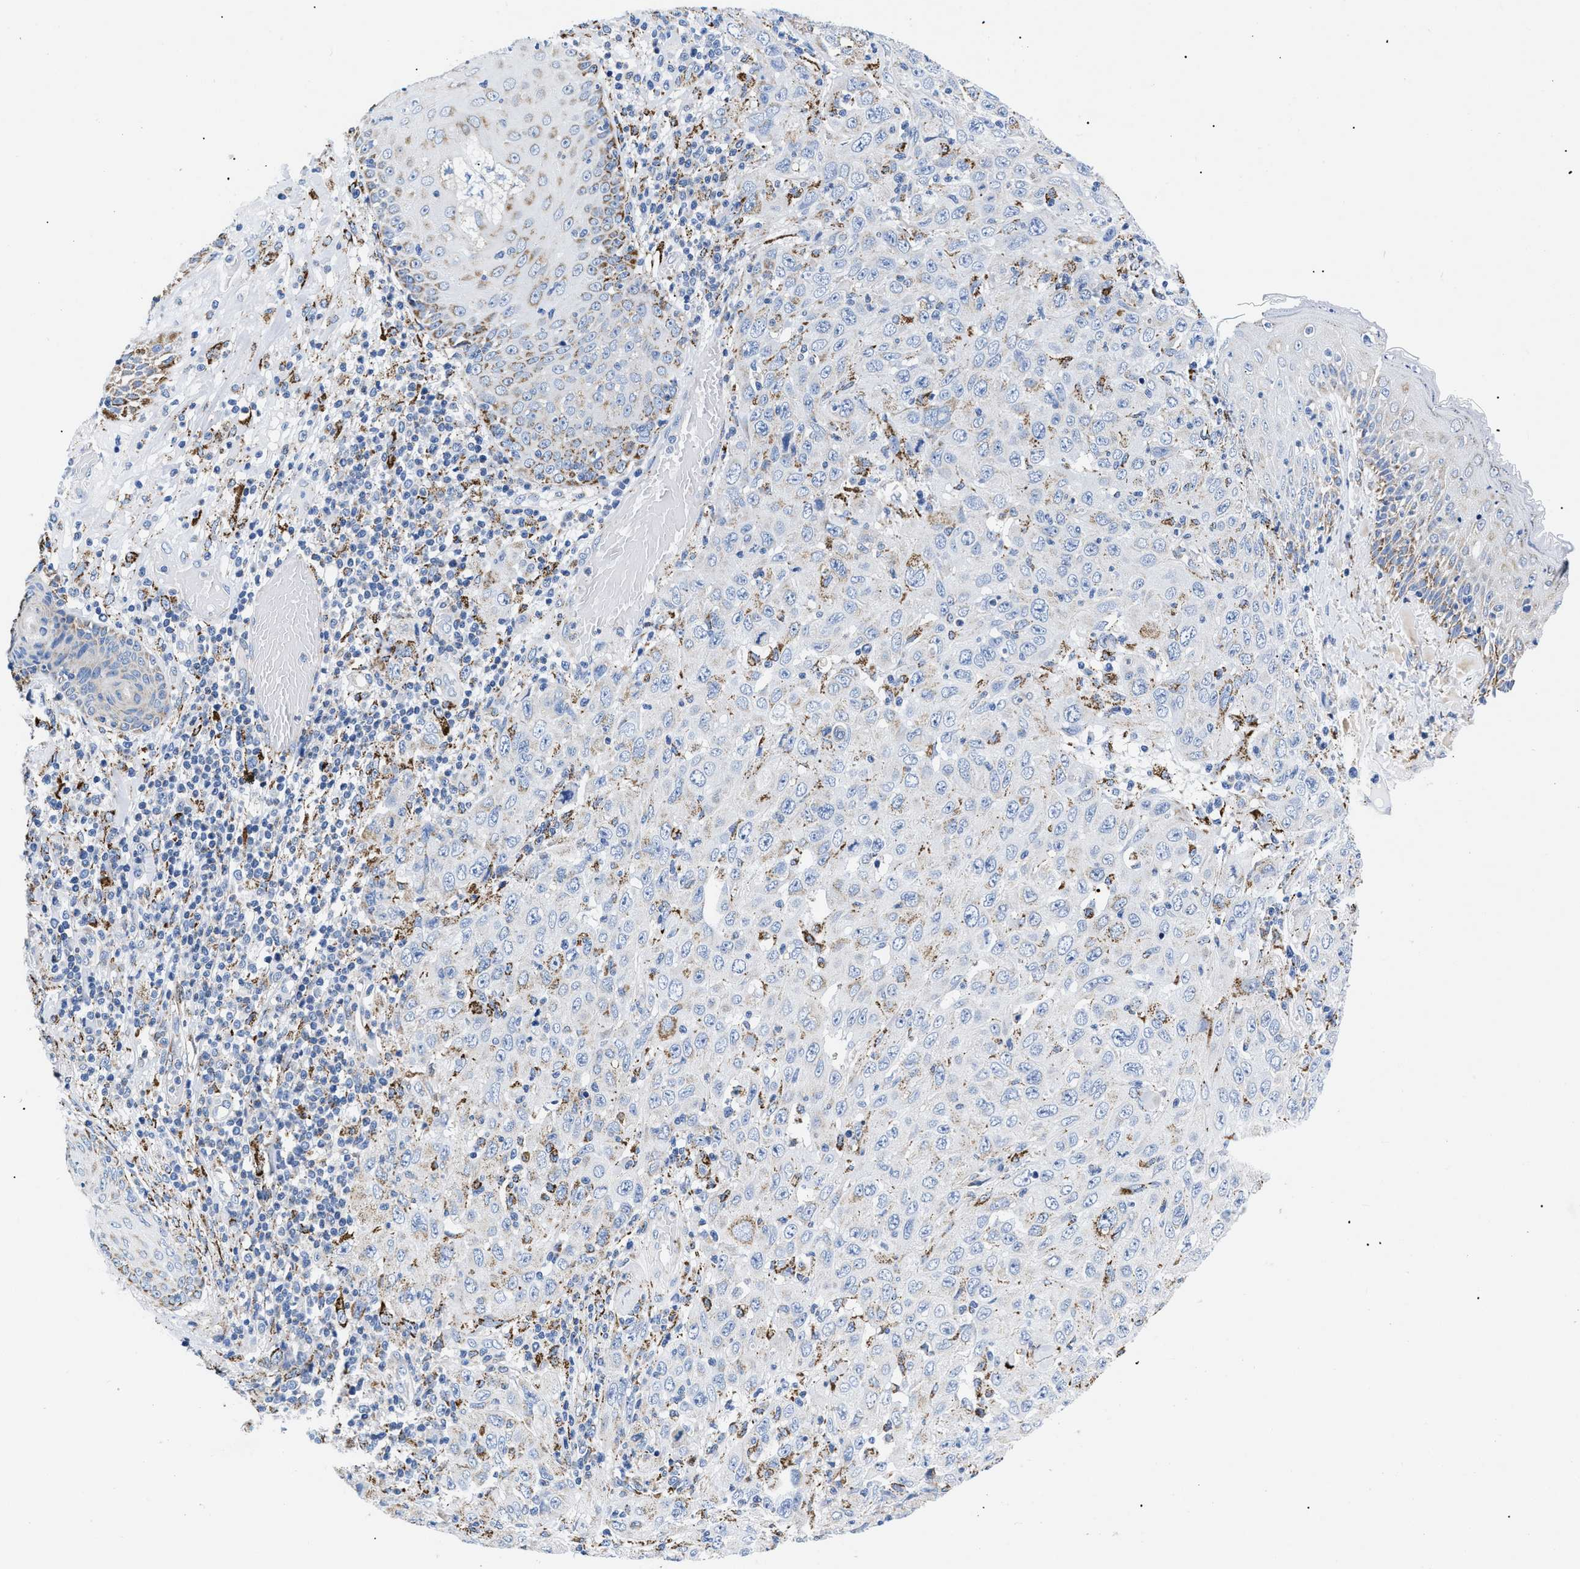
{"staining": {"intensity": "moderate", "quantity": "<25%", "location": "cytoplasmic/membranous"}, "tissue": "skin cancer", "cell_type": "Tumor cells", "image_type": "cancer", "snomed": [{"axis": "morphology", "description": "Squamous cell carcinoma, NOS"}, {"axis": "topography", "description": "Skin"}], "caption": "DAB immunohistochemical staining of skin cancer reveals moderate cytoplasmic/membranous protein positivity in about <25% of tumor cells. The staining was performed using DAB (3,3'-diaminobenzidine) to visualize the protein expression in brown, while the nuclei were stained in blue with hematoxylin (Magnification: 20x).", "gene": "GPR149", "patient": {"sex": "female", "age": 88}}